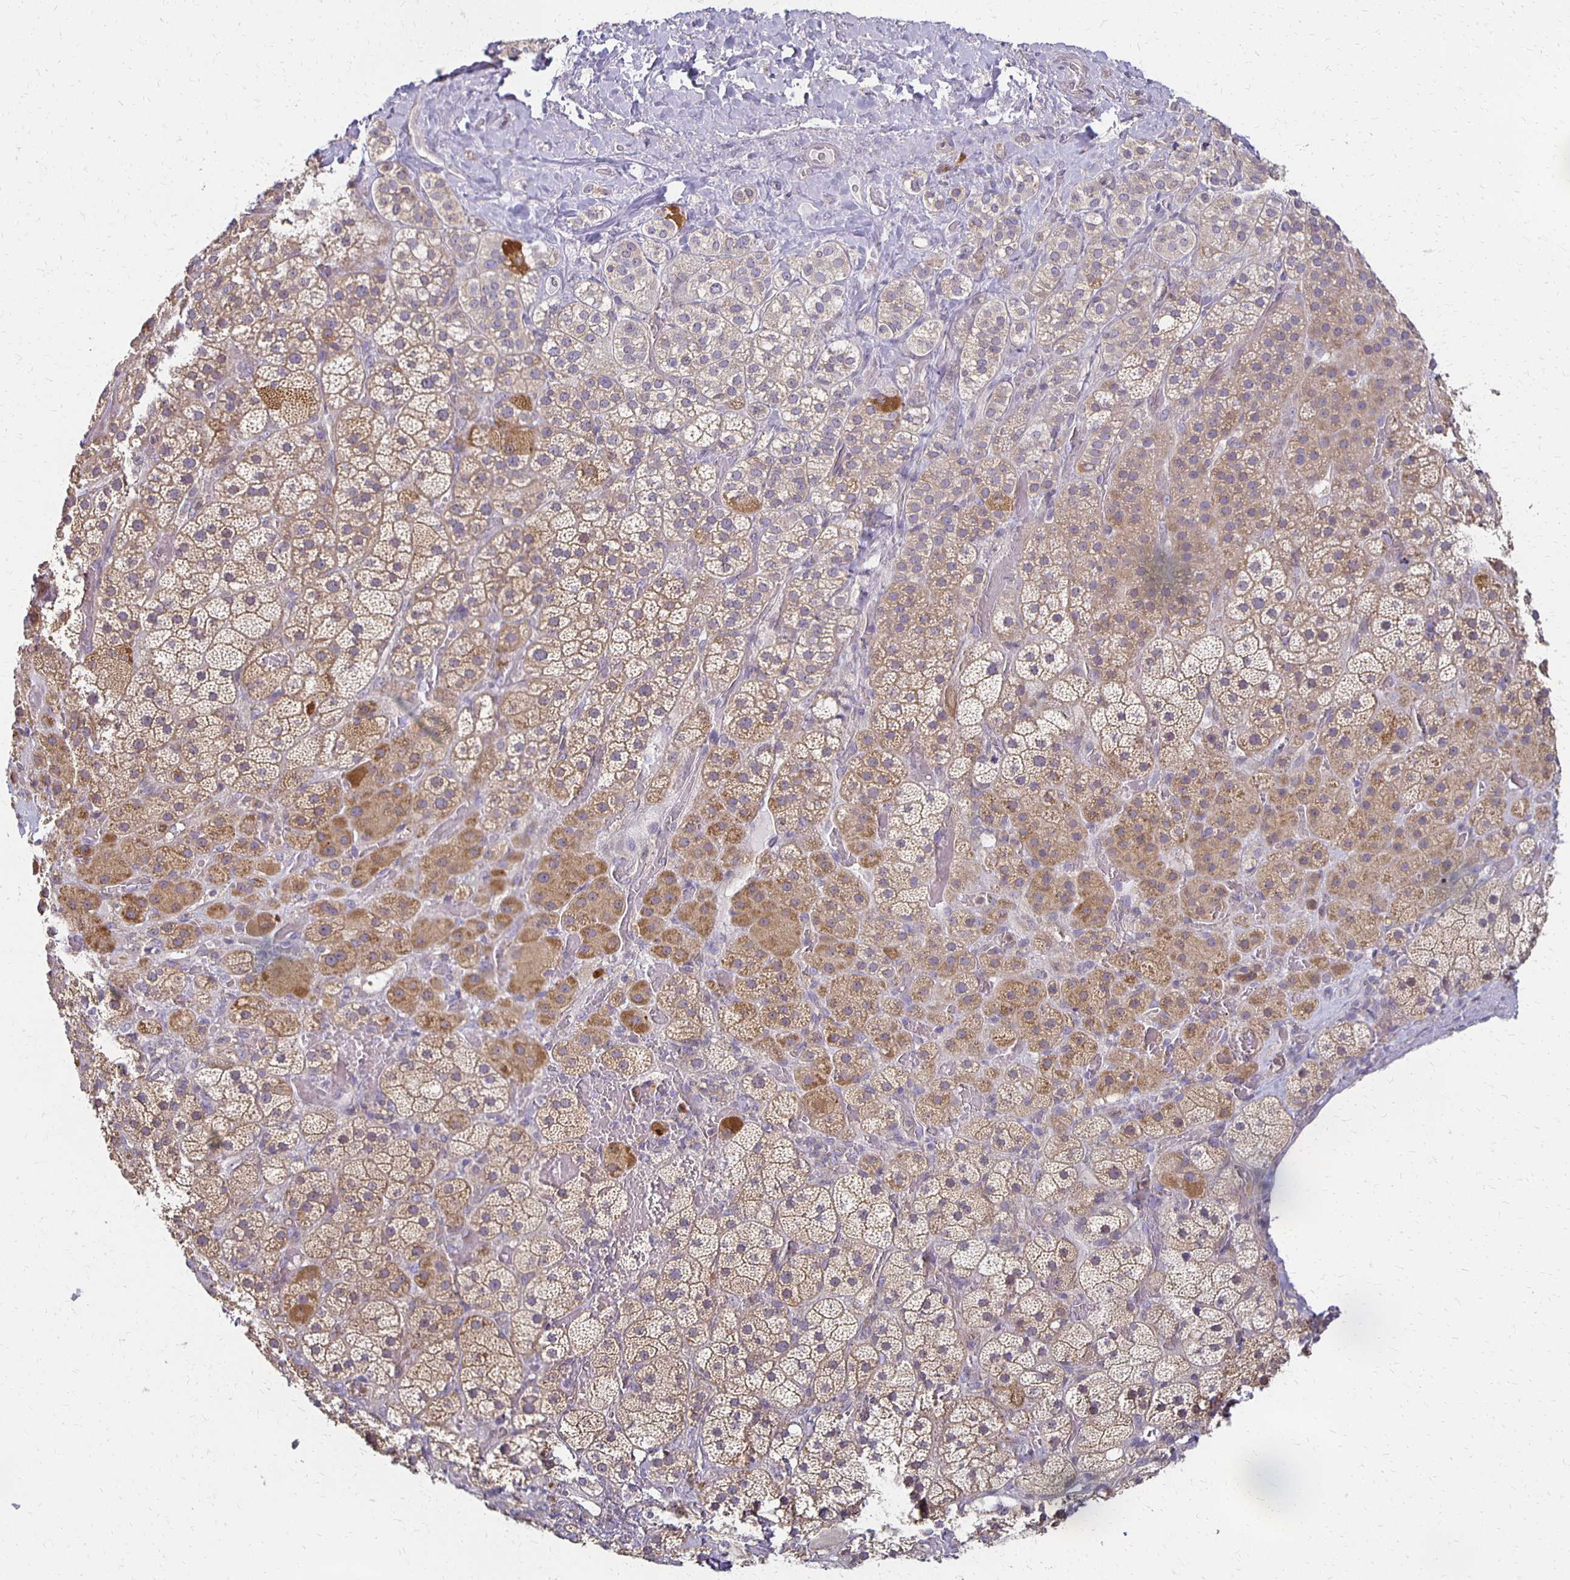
{"staining": {"intensity": "moderate", "quantity": ">75%", "location": "cytoplasmic/membranous"}, "tissue": "adrenal gland", "cell_type": "Glandular cells", "image_type": "normal", "snomed": [{"axis": "morphology", "description": "Normal tissue, NOS"}, {"axis": "topography", "description": "Adrenal gland"}], "caption": "A histopathology image of human adrenal gland stained for a protein exhibits moderate cytoplasmic/membranous brown staining in glandular cells. The protein of interest is stained brown, and the nuclei are stained in blue (DAB (3,3'-diaminobenzidine) IHC with brightfield microscopy, high magnification).", "gene": "GPX4", "patient": {"sex": "male", "age": 57}}